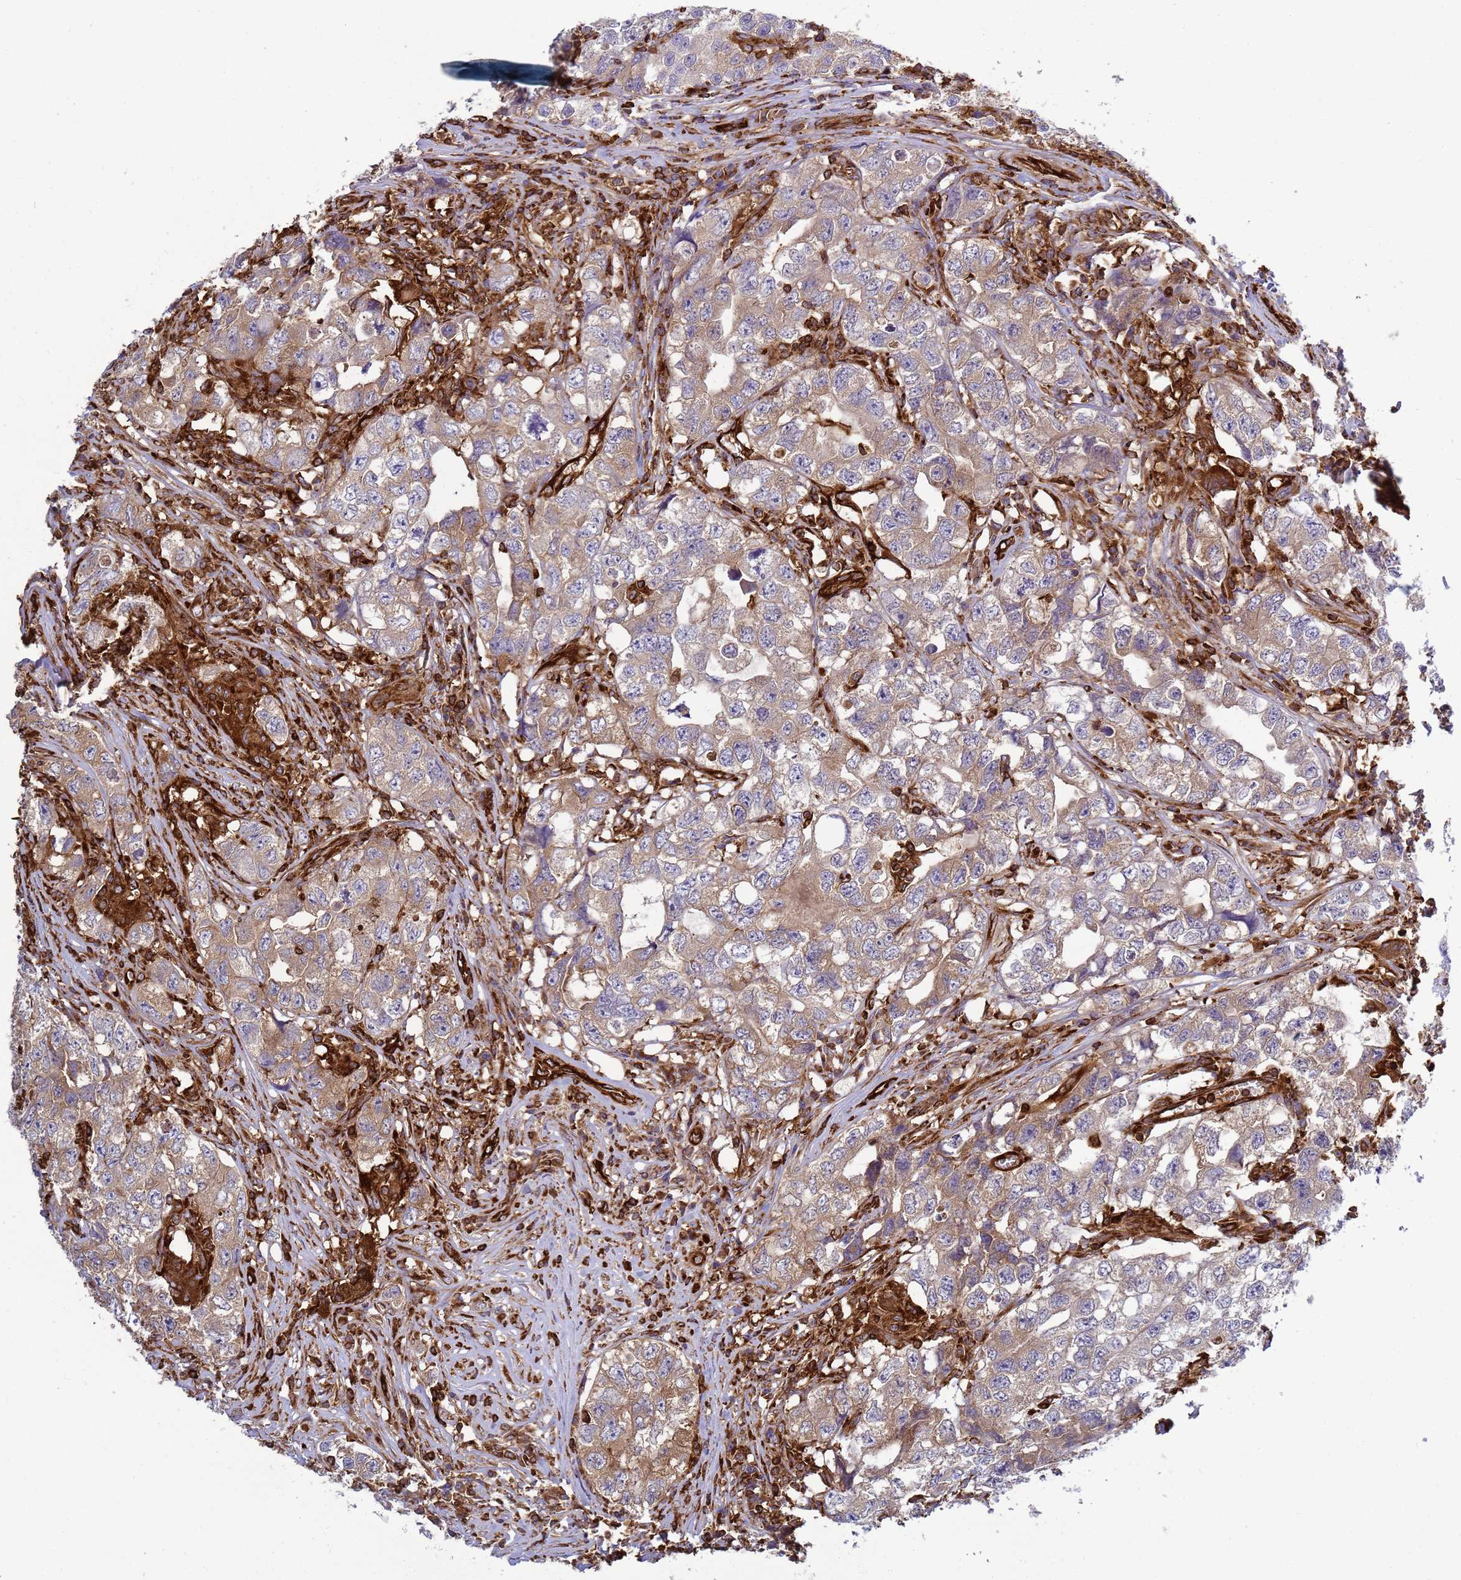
{"staining": {"intensity": "weak", "quantity": "25%-75%", "location": "cytoplasmic/membranous"}, "tissue": "testis cancer", "cell_type": "Tumor cells", "image_type": "cancer", "snomed": [{"axis": "morphology", "description": "Seminoma, NOS"}, {"axis": "morphology", "description": "Carcinoma, Embryonal, NOS"}, {"axis": "topography", "description": "Testis"}], "caption": "Protein expression analysis of embryonal carcinoma (testis) shows weak cytoplasmic/membranous staining in about 25%-75% of tumor cells. The staining is performed using DAB brown chromogen to label protein expression. The nuclei are counter-stained blue using hematoxylin.", "gene": "ZBTB8OS", "patient": {"sex": "male", "age": 43}}